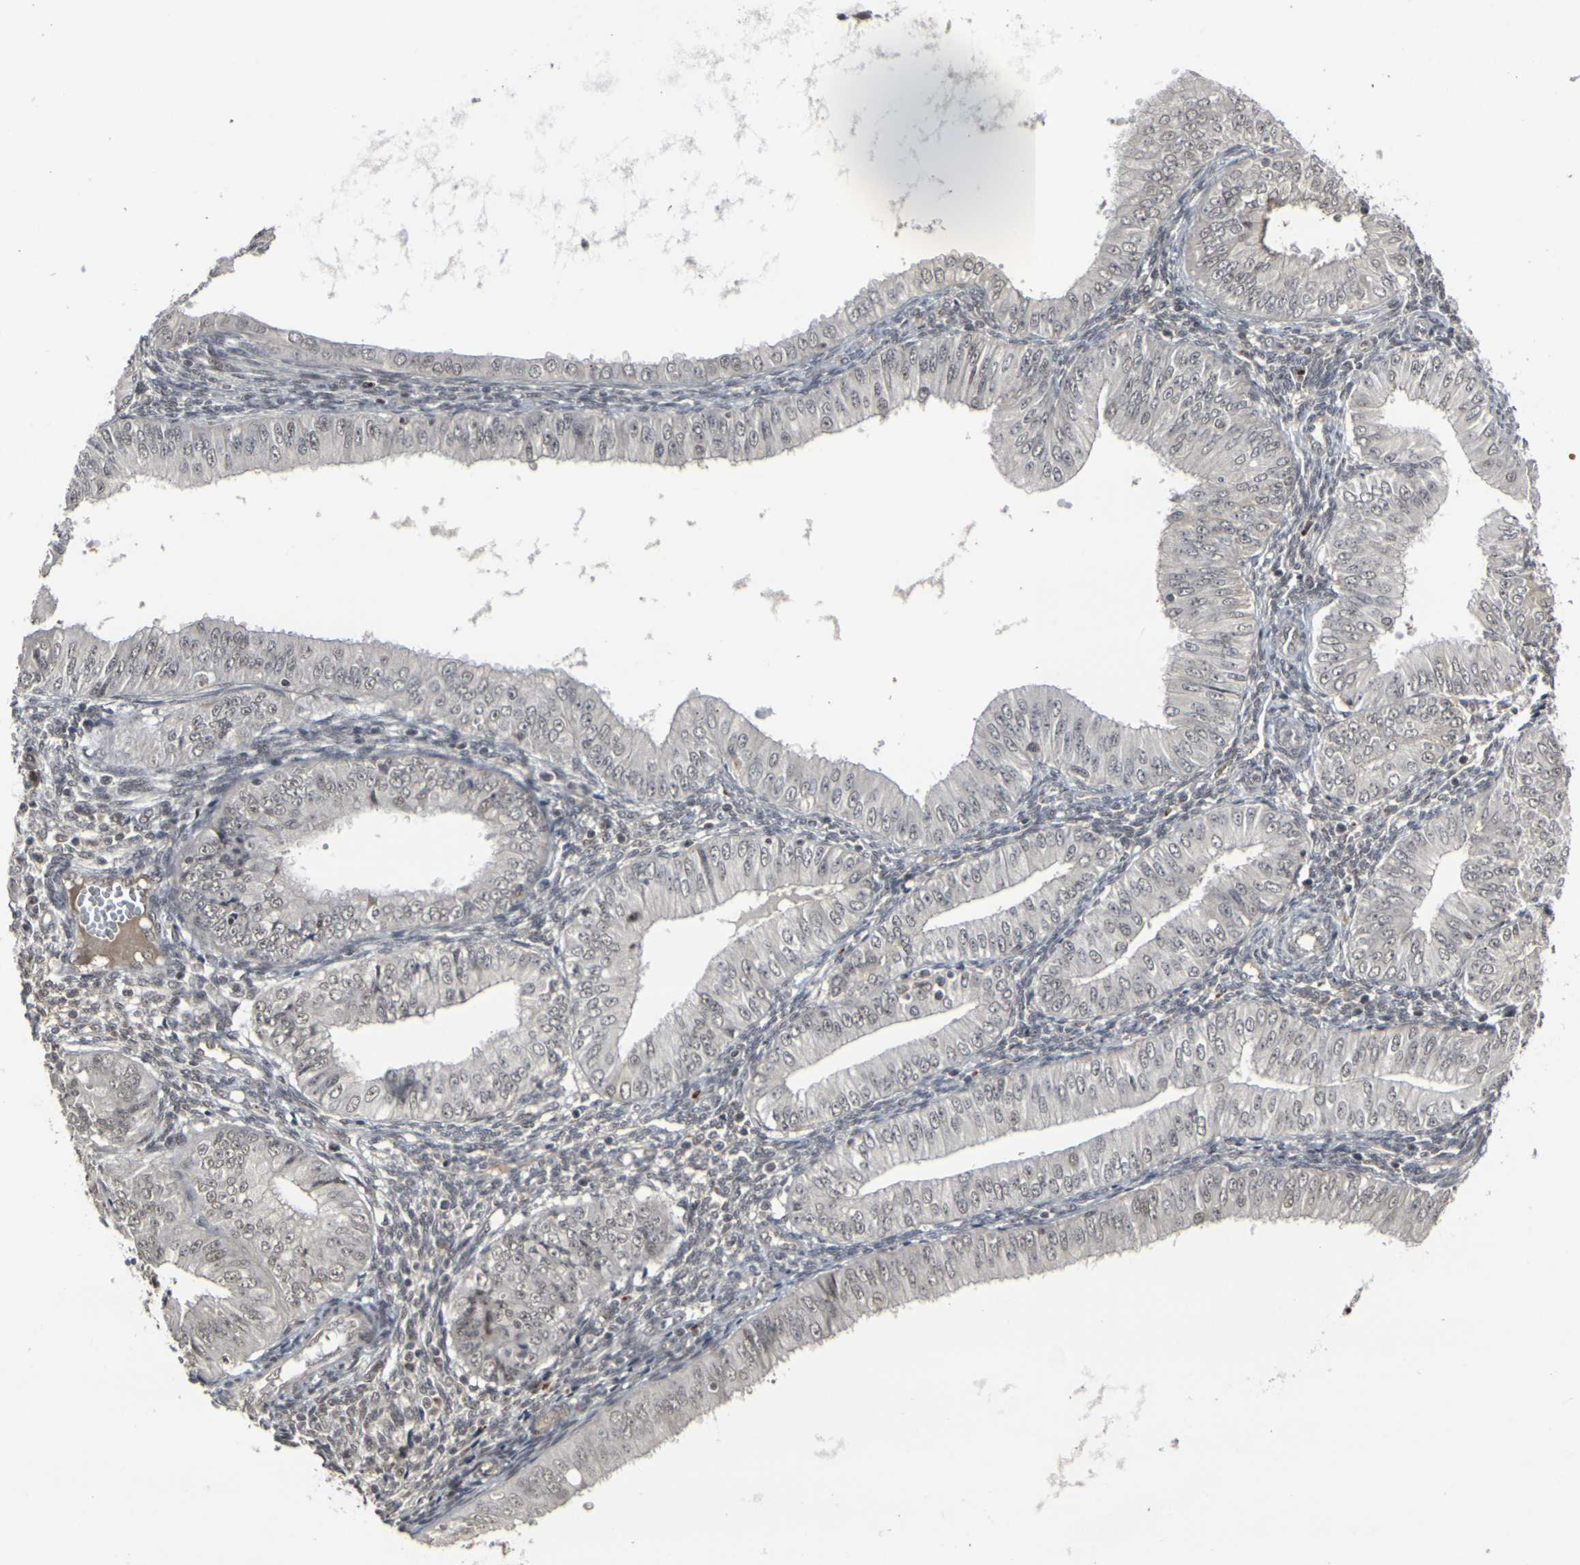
{"staining": {"intensity": "weak", "quantity": "25%-75%", "location": "nuclear"}, "tissue": "endometrial cancer", "cell_type": "Tumor cells", "image_type": "cancer", "snomed": [{"axis": "morphology", "description": "Normal tissue, NOS"}, {"axis": "morphology", "description": "Adenocarcinoma, NOS"}, {"axis": "topography", "description": "Endometrium"}], "caption": "This is an image of immunohistochemistry staining of endometrial cancer, which shows weak positivity in the nuclear of tumor cells.", "gene": "GPR19", "patient": {"sex": "female", "age": 53}}